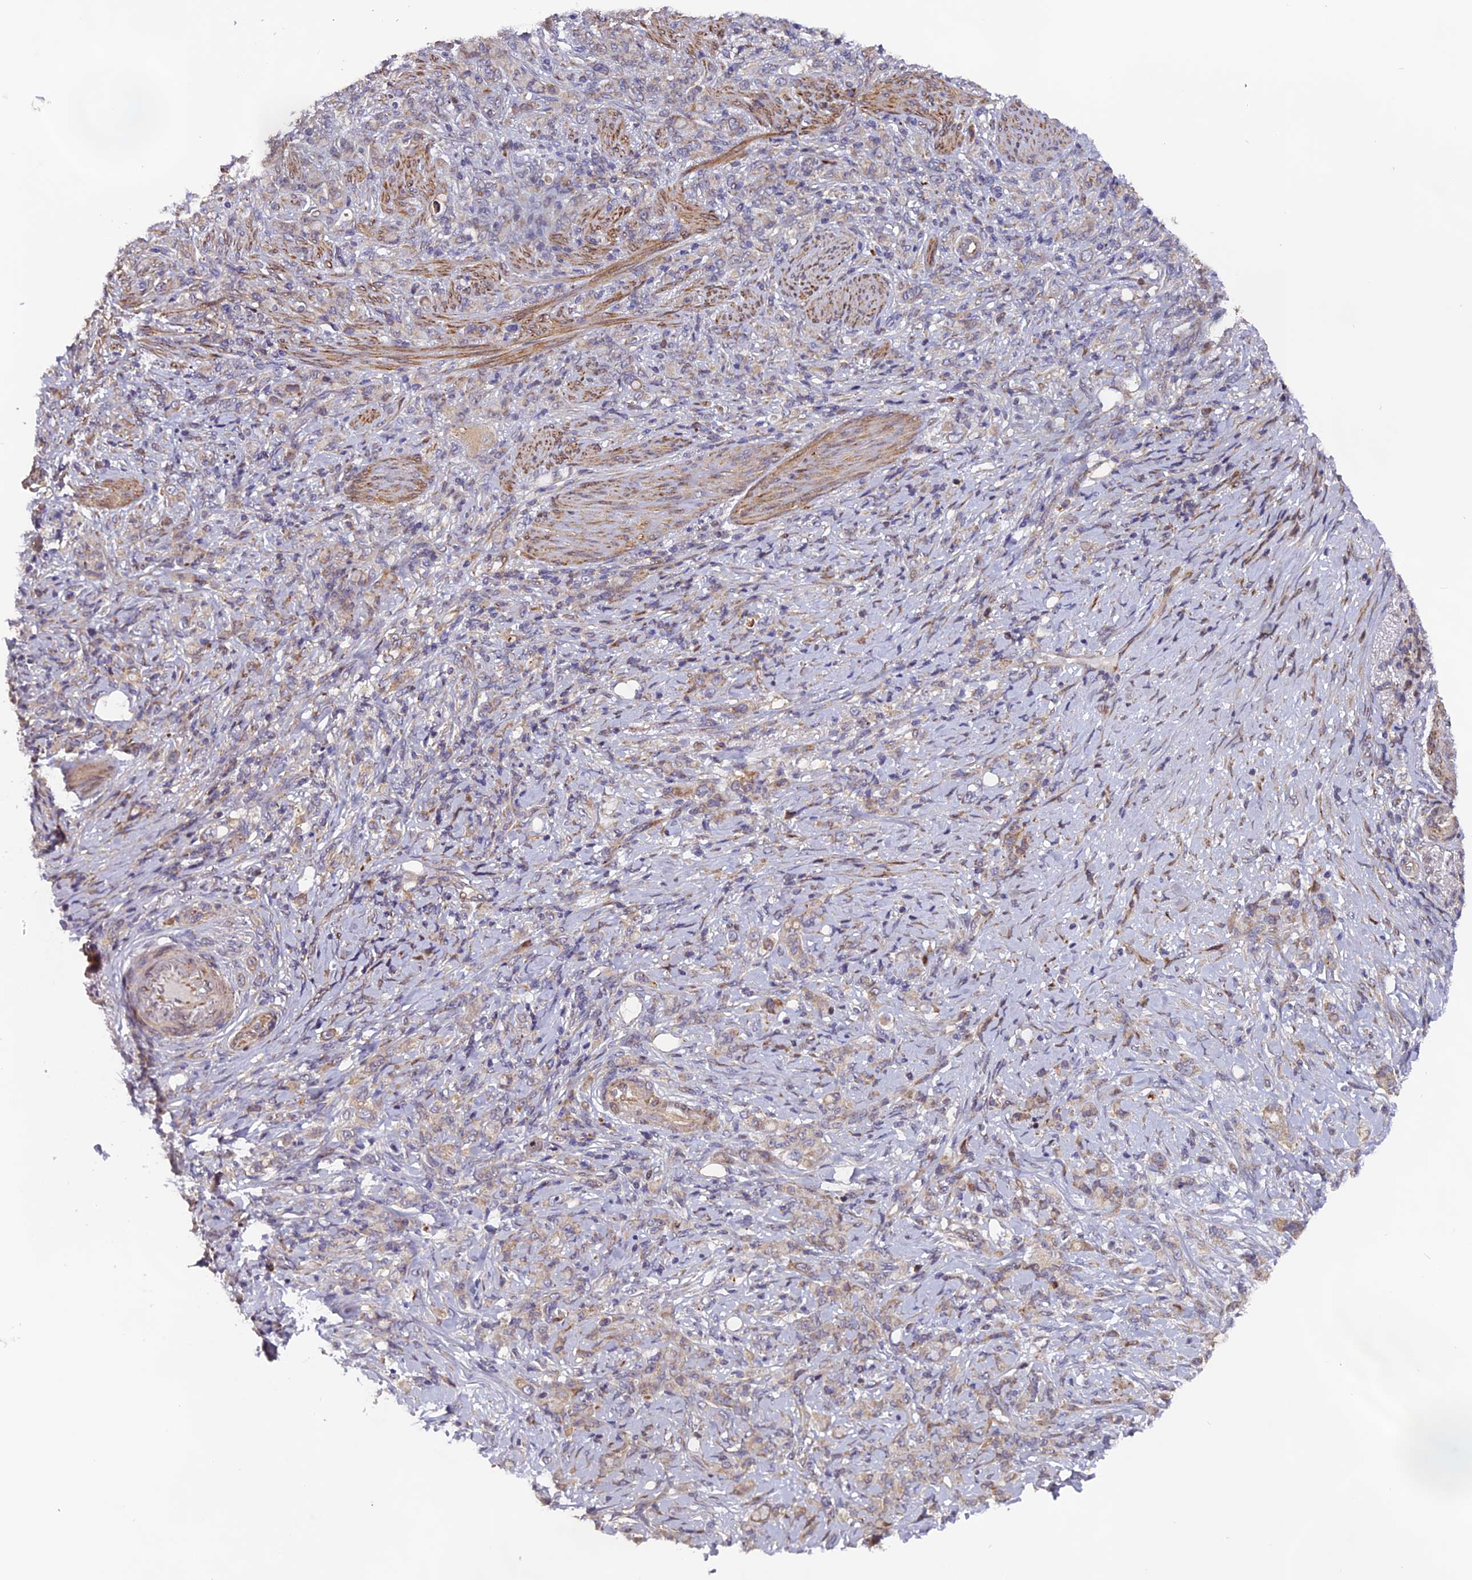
{"staining": {"intensity": "negative", "quantity": "none", "location": "none"}, "tissue": "stomach cancer", "cell_type": "Tumor cells", "image_type": "cancer", "snomed": [{"axis": "morphology", "description": "Adenocarcinoma, NOS"}, {"axis": "topography", "description": "Stomach"}], "caption": "Stomach cancer was stained to show a protein in brown. There is no significant expression in tumor cells.", "gene": "RAB28", "patient": {"sex": "female", "age": 79}}